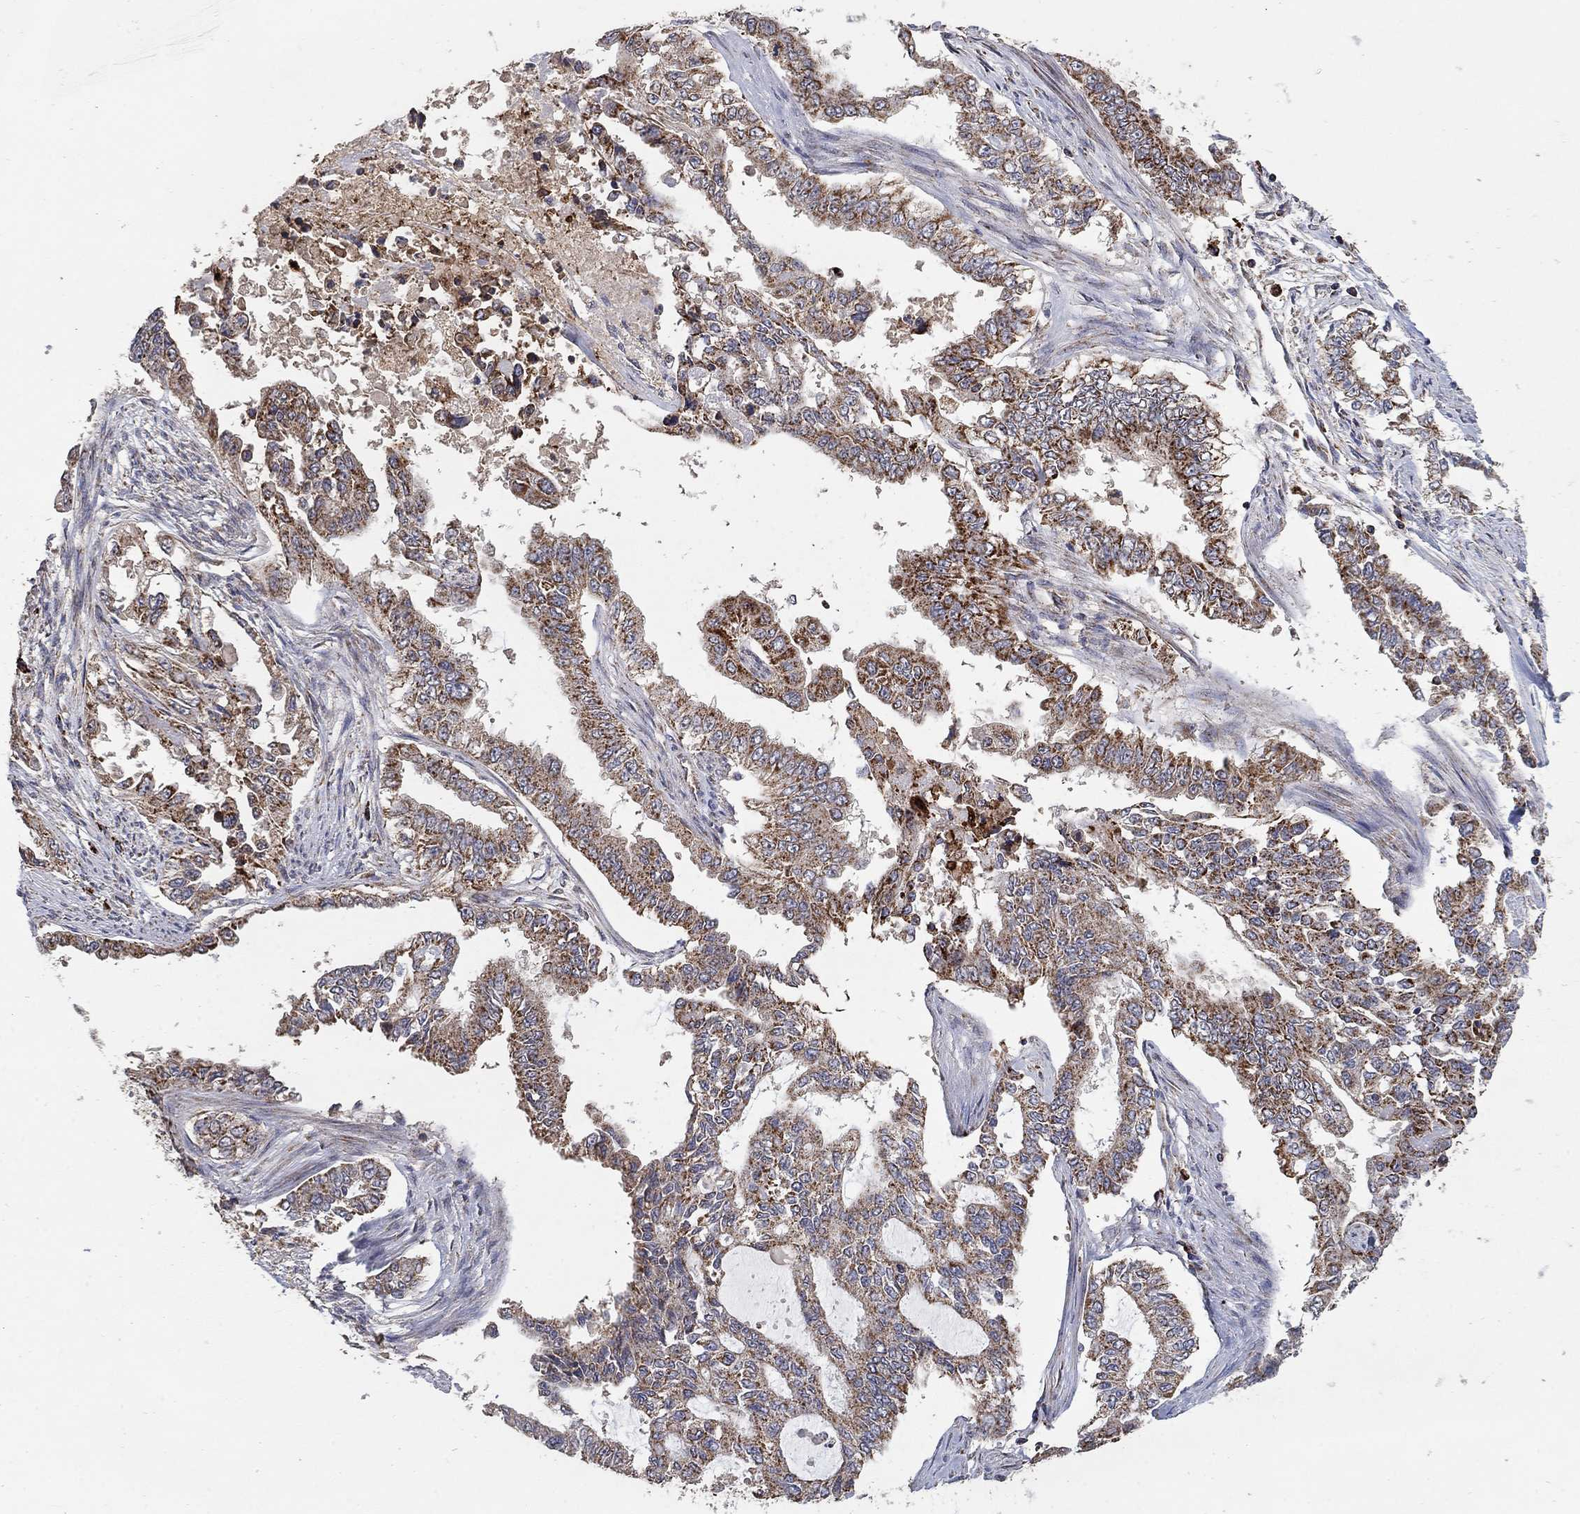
{"staining": {"intensity": "strong", "quantity": "<25%", "location": "cytoplasmic/membranous"}, "tissue": "endometrial cancer", "cell_type": "Tumor cells", "image_type": "cancer", "snomed": [{"axis": "morphology", "description": "Adenocarcinoma, NOS"}, {"axis": "topography", "description": "Uterus"}], "caption": "Protein positivity by immunohistochemistry reveals strong cytoplasmic/membranous staining in about <25% of tumor cells in endometrial cancer (adenocarcinoma). The staining was performed using DAB (3,3'-diaminobenzidine) to visualize the protein expression in brown, while the nuclei were stained in blue with hematoxylin (Magnification: 20x).", "gene": "GPSM1", "patient": {"sex": "female", "age": 59}}